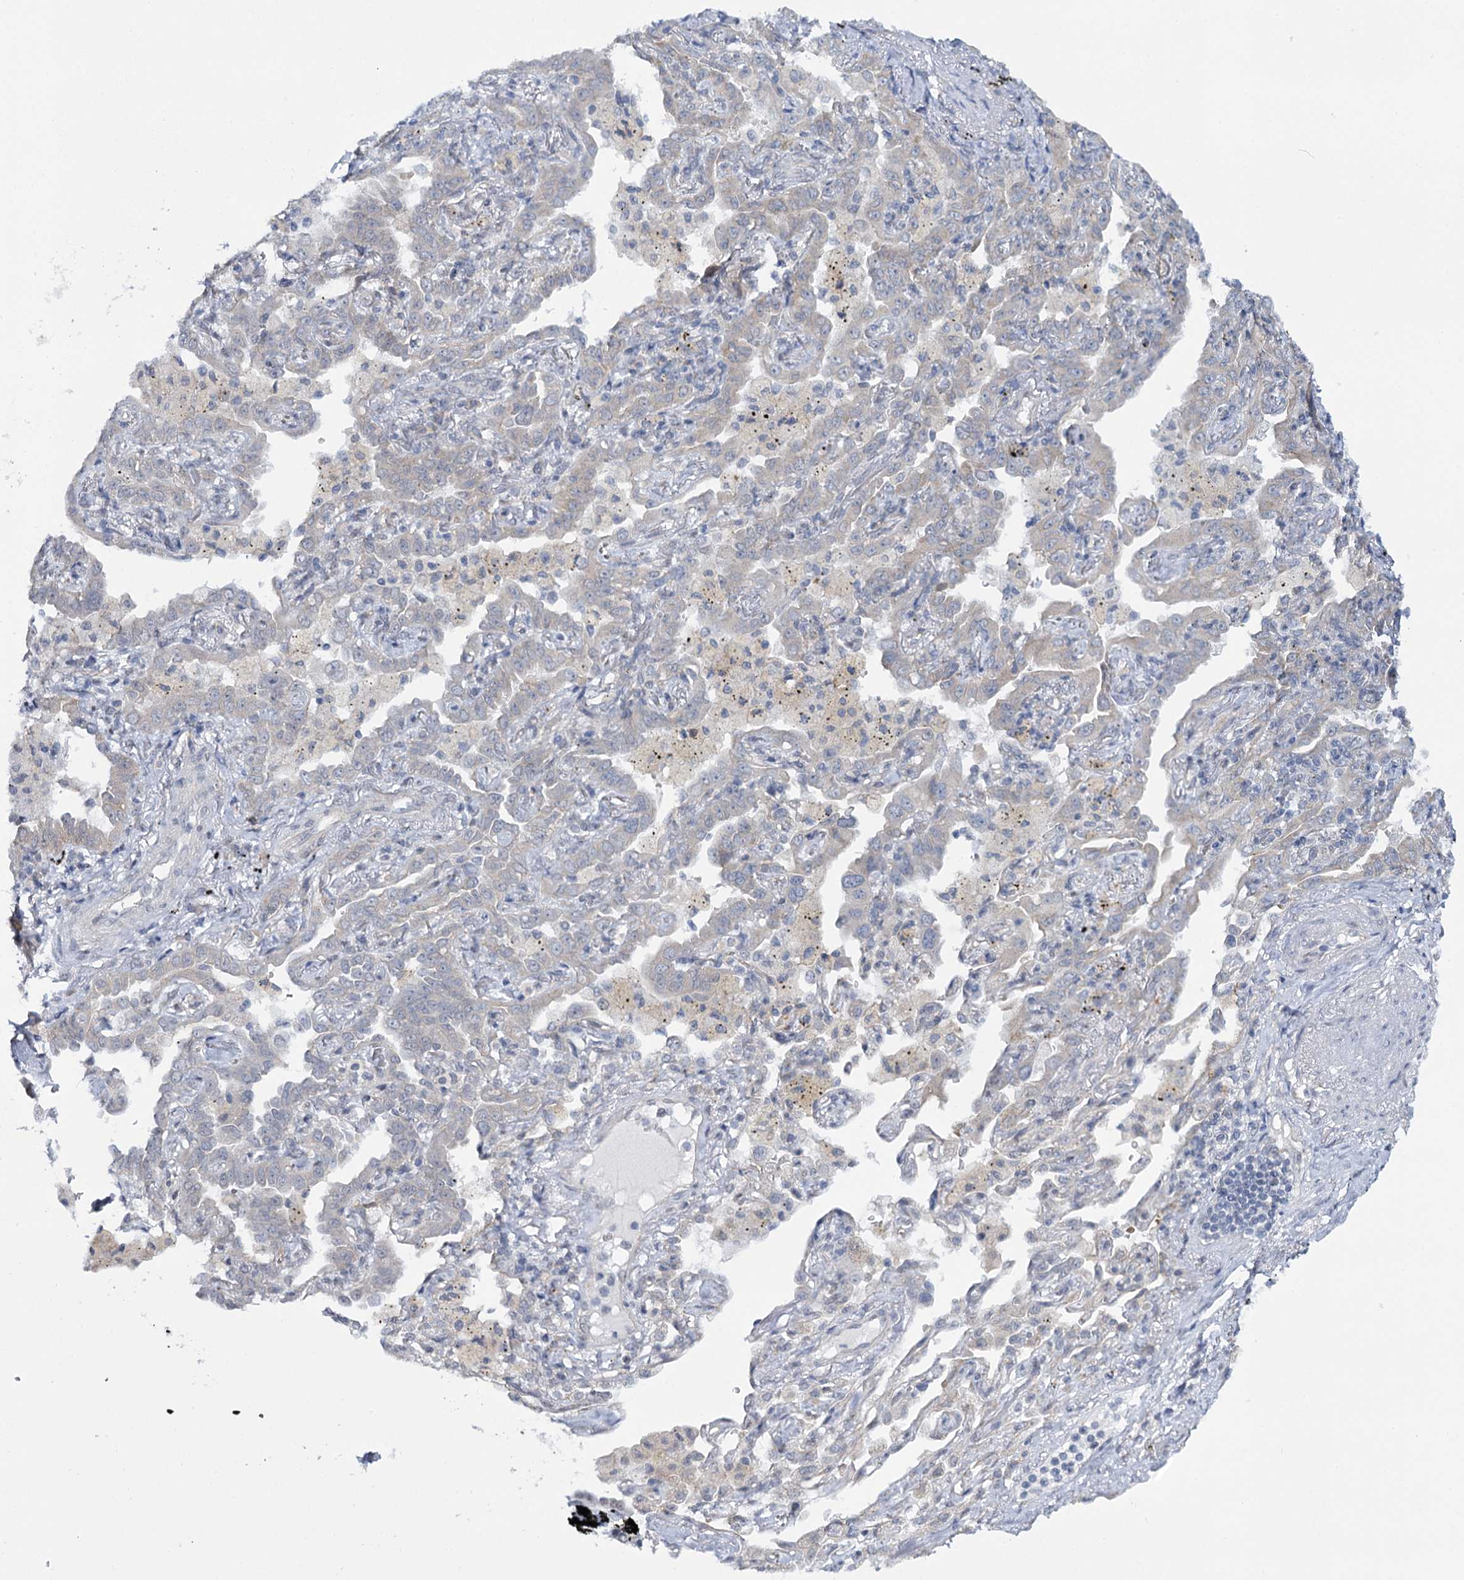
{"staining": {"intensity": "negative", "quantity": "none", "location": "none"}, "tissue": "lung cancer", "cell_type": "Tumor cells", "image_type": "cancer", "snomed": [{"axis": "morphology", "description": "Adenocarcinoma, NOS"}, {"axis": "topography", "description": "Lung"}], "caption": "Histopathology image shows no protein expression in tumor cells of lung adenocarcinoma tissue.", "gene": "MBLAC2", "patient": {"sex": "male", "age": 67}}